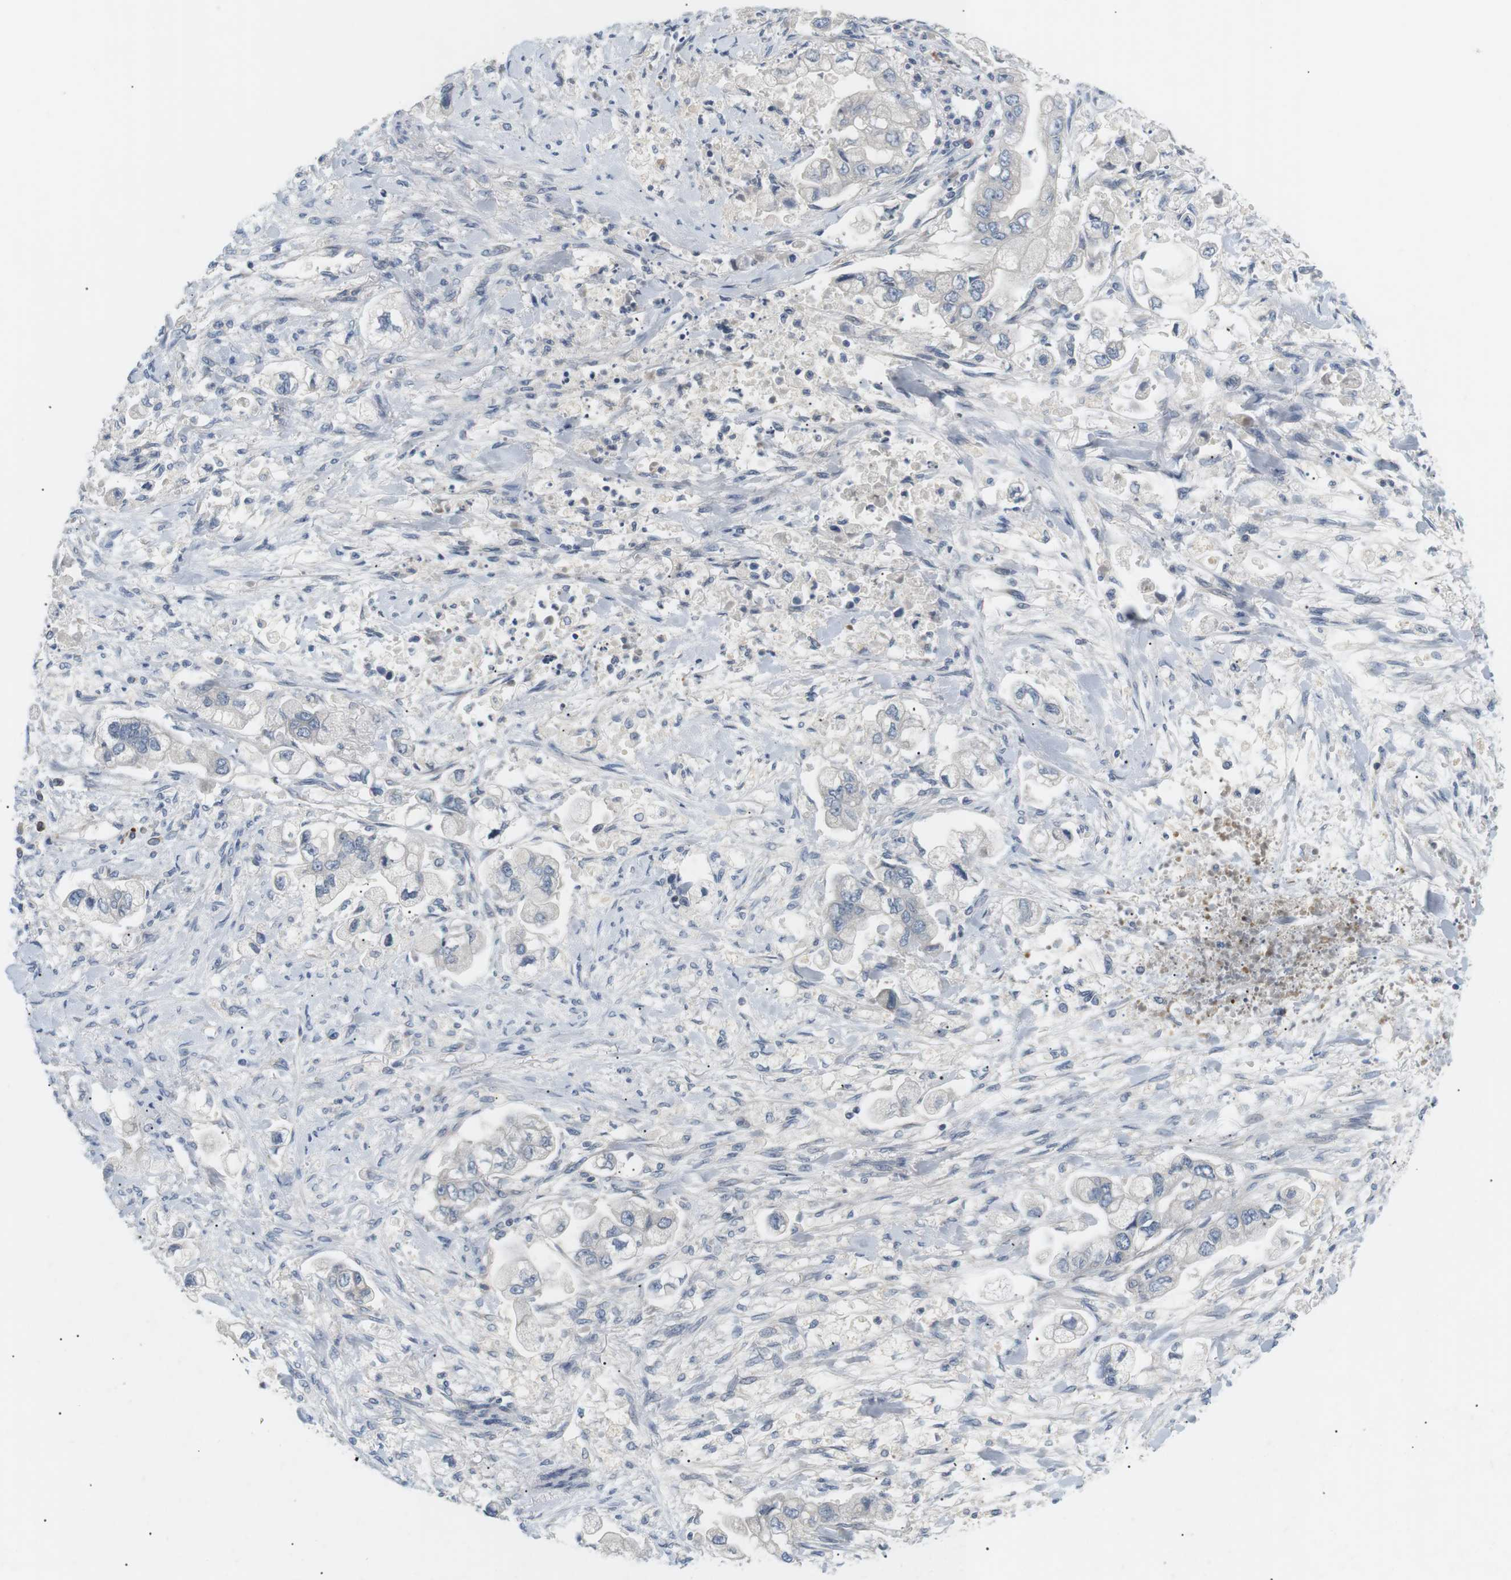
{"staining": {"intensity": "negative", "quantity": "none", "location": "none"}, "tissue": "stomach cancer", "cell_type": "Tumor cells", "image_type": "cancer", "snomed": [{"axis": "morphology", "description": "Normal tissue, NOS"}, {"axis": "morphology", "description": "Adenocarcinoma, NOS"}, {"axis": "topography", "description": "Stomach"}], "caption": "Tumor cells show no significant protein positivity in stomach cancer.", "gene": "EVA1C", "patient": {"sex": "male", "age": 62}}